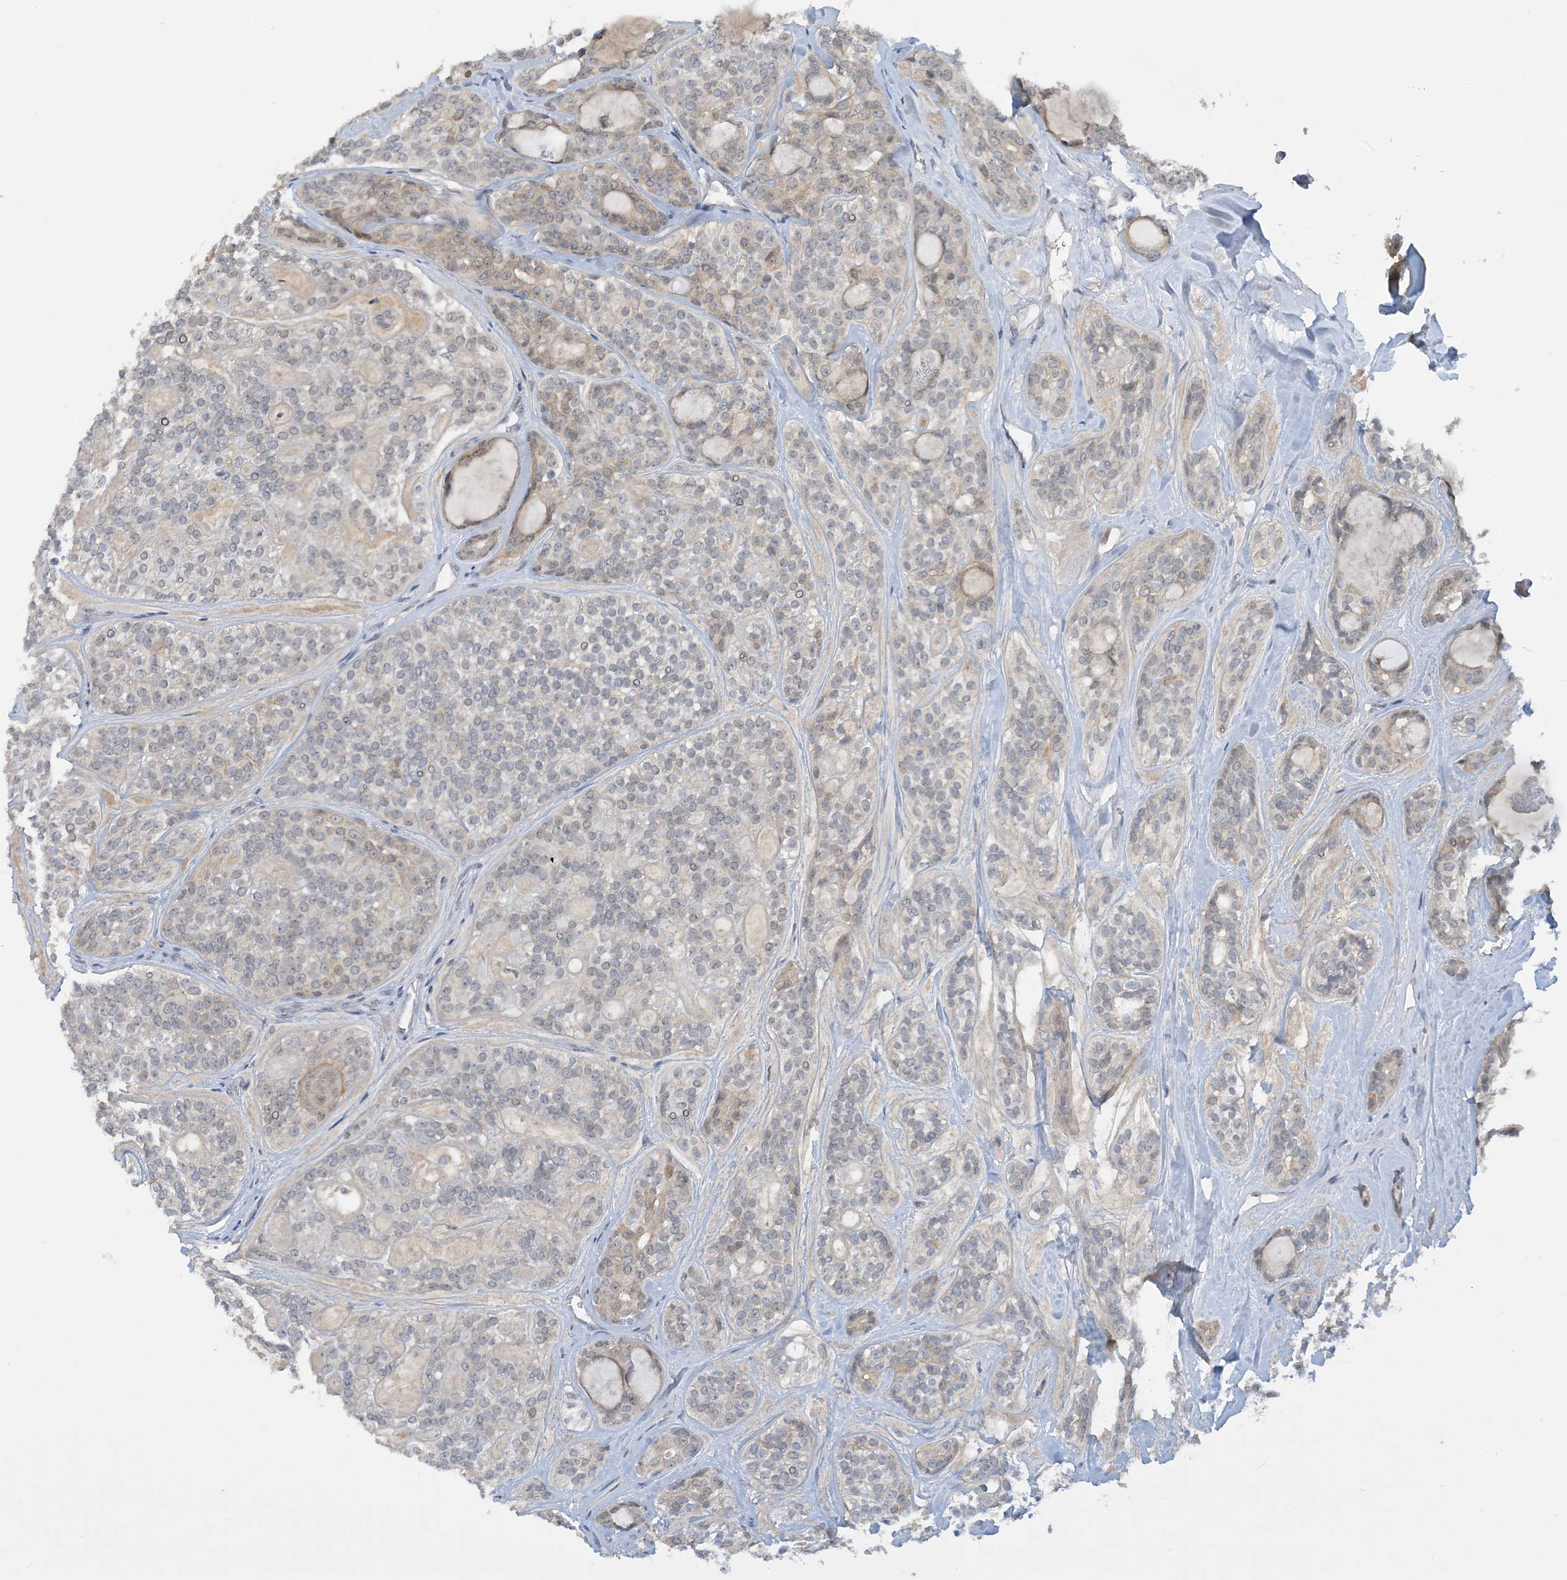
{"staining": {"intensity": "weak", "quantity": "<25%", "location": "nuclear"}, "tissue": "head and neck cancer", "cell_type": "Tumor cells", "image_type": "cancer", "snomed": [{"axis": "morphology", "description": "Adenocarcinoma, NOS"}, {"axis": "topography", "description": "Head-Neck"}], "caption": "High magnification brightfield microscopy of head and neck cancer stained with DAB (brown) and counterstained with hematoxylin (blue): tumor cells show no significant positivity.", "gene": "UBE2E1", "patient": {"sex": "male", "age": 66}}